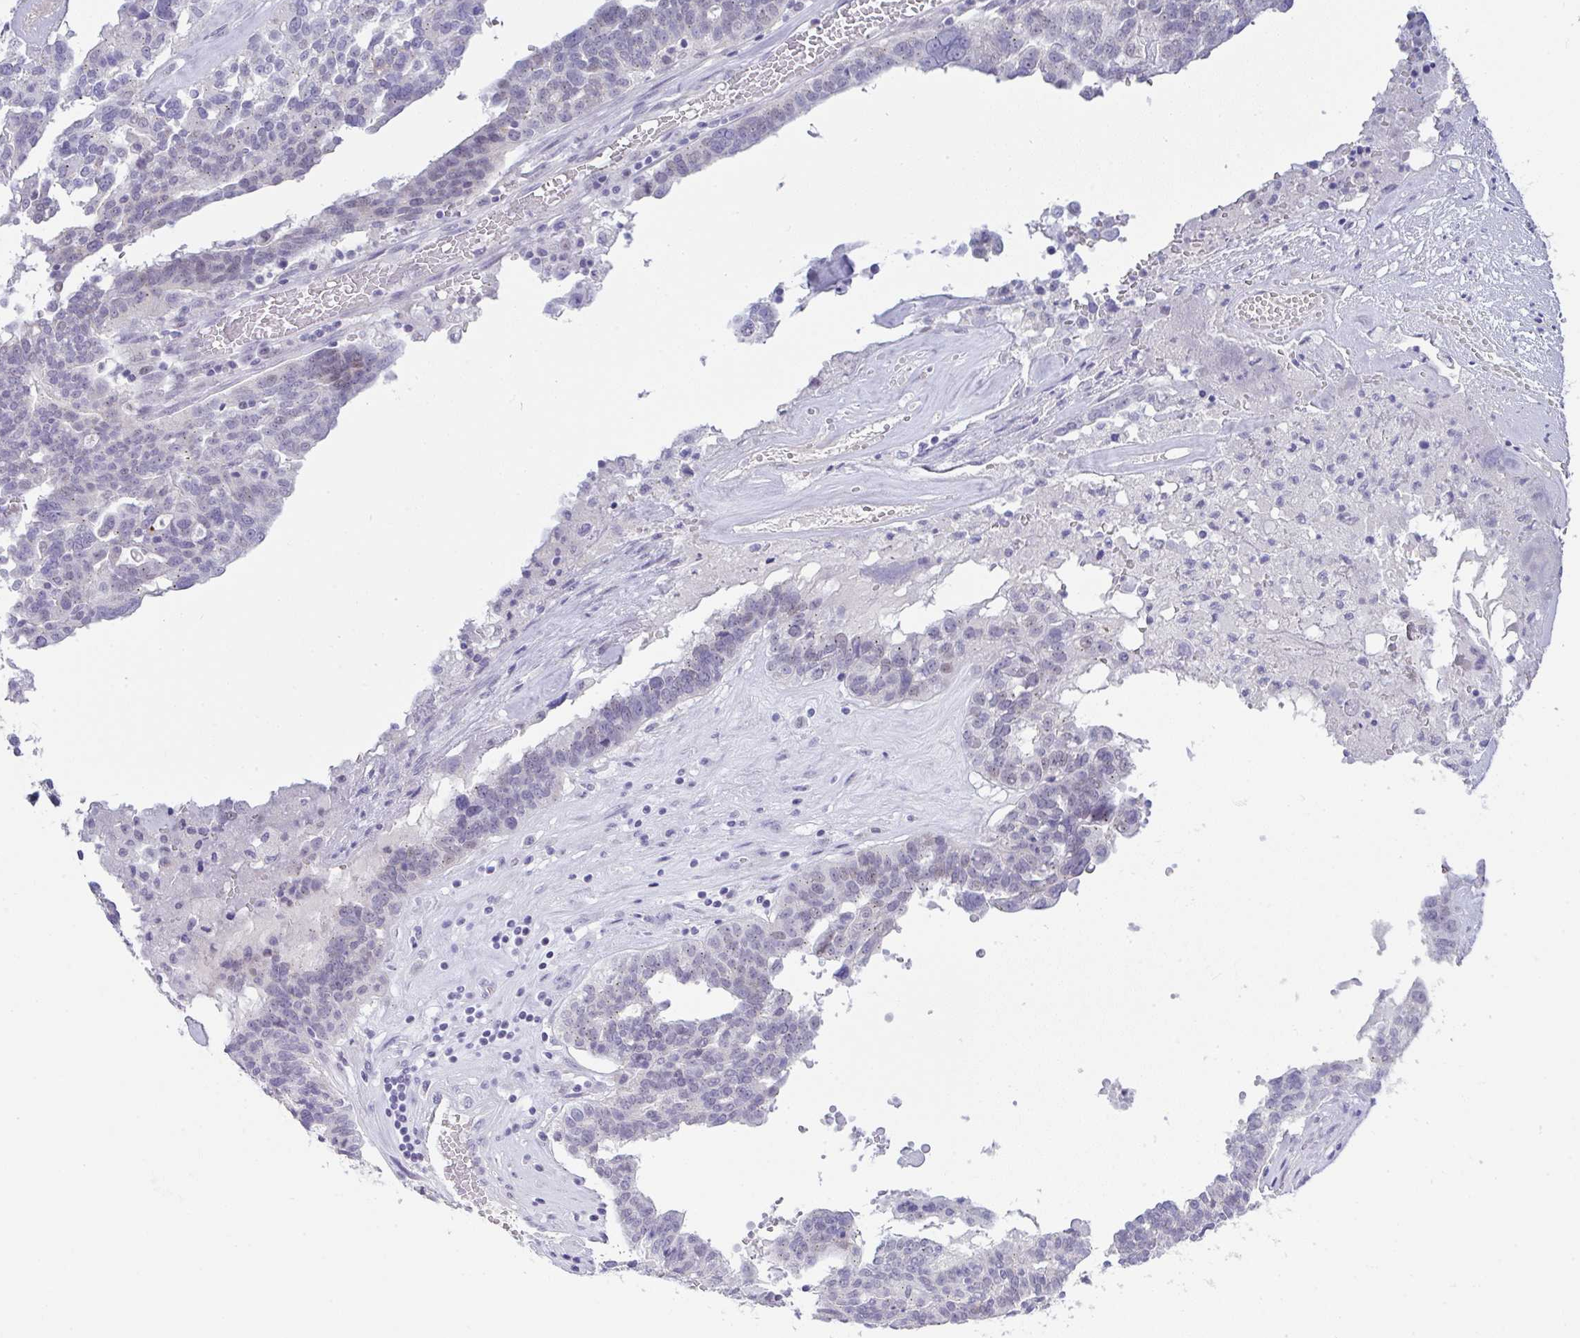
{"staining": {"intensity": "negative", "quantity": "none", "location": "none"}, "tissue": "ovarian cancer", "cell_type": "Tumor cells", "image_type": "cancer", "snomed": [{"axis": "morphology", "description": "Cystadenocarcinoma, serous, NOS"}, {"axis": "topography", "description": "Ovary"}], "caption": "This is an immunohistochemistry (IHC) image of human ovarian serous cystadenocarcinoma. There is no expression in tumor cells.", "gene": "FAM177A1", "patient": {"sex": "female", "age": 59}}